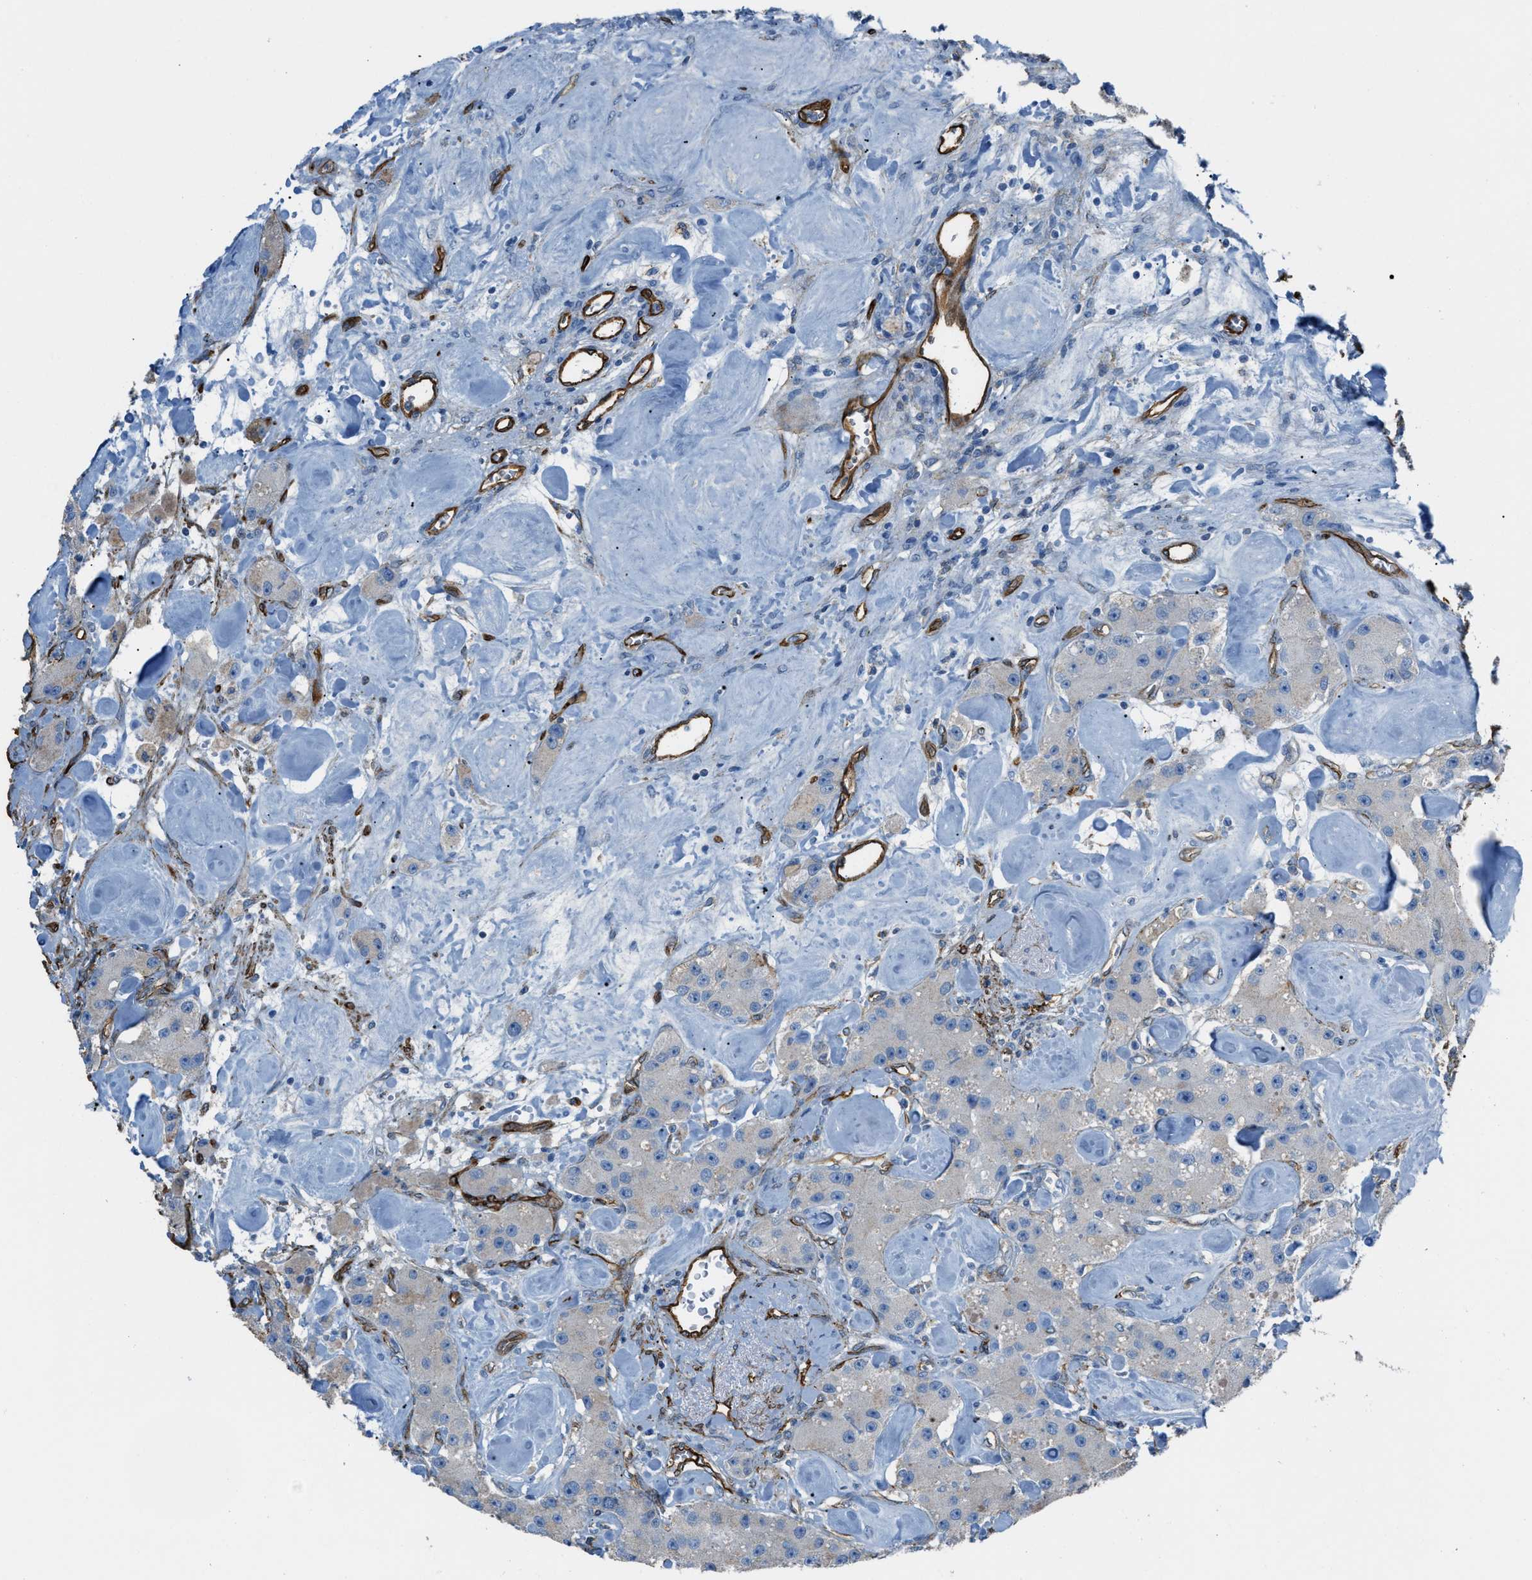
{"staining": {"intensity": "negative", "quantity": "none", "location": "none"}, "tissue": "carcinoid", "cell_type": "Tumor cells", "image_type": "cancer", "snomed": [{"axis": "morphology", "description": "Carcinoid, malignant, NOS"}, {"axis": "topography", "description": "Pancreas"}], "caption": "An immunohistochemistry (IHC) photomicrograph of malignant carcinoid is shown. There is no staining in tumor cells of malignant carcinoid. Brightfield microscopy of immunohistochemistry (IHC) stained with DAB (3,3'-diaminobenzidine) (brown) and hematoxylin (blue), captured at high magnification.", "gene": "SLC22A15", "patient": {"sex": "male", "age": 41}}